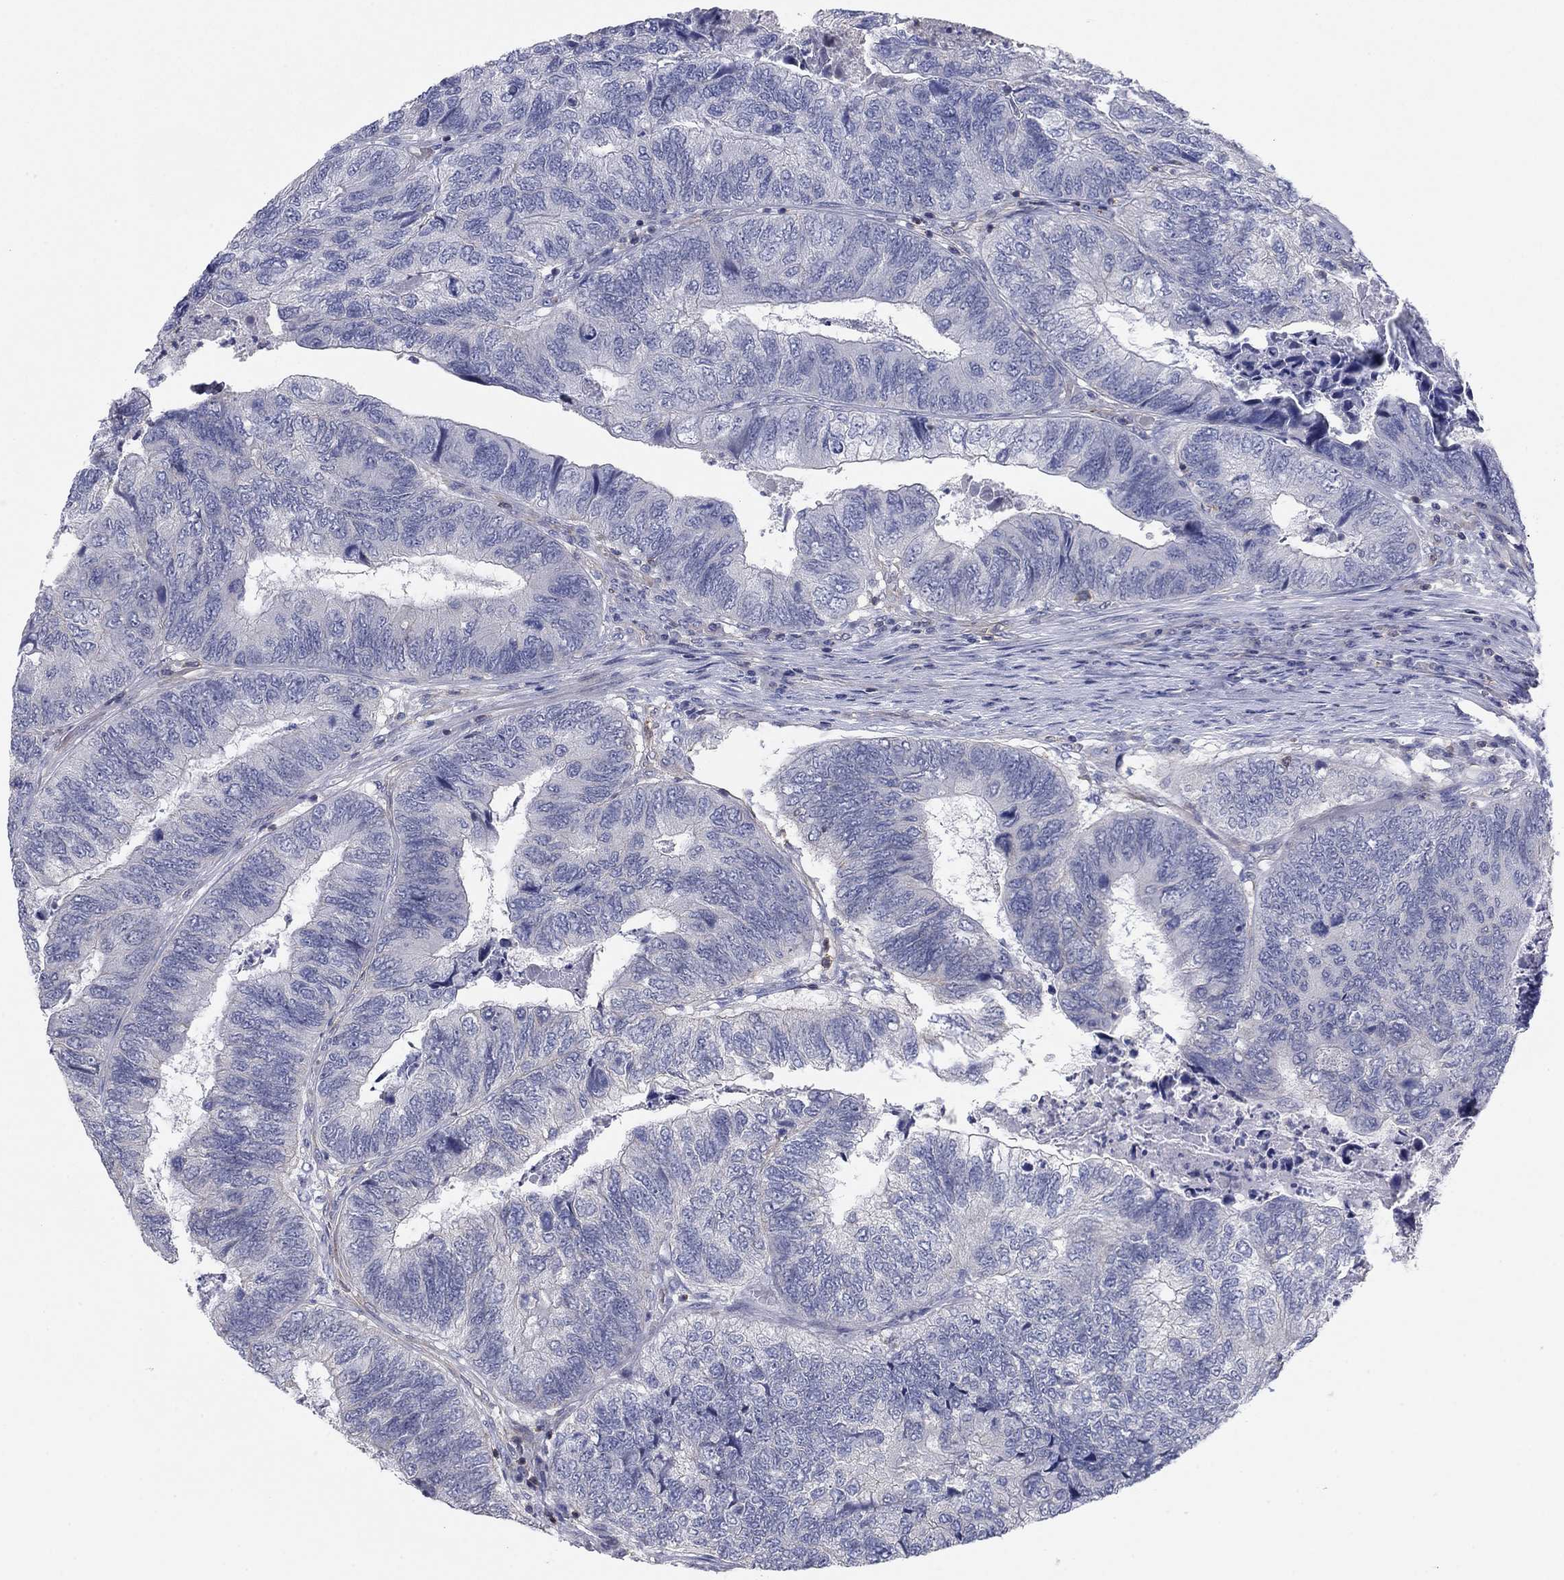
{"staining": {"intensity": "negative", "quantity": "none", "location": "none"}, "tissue": "colorectal cancer", "cell_type": "Tumor cells", "image_type": "cancer", "snomed": [{"axis": "morphology", "description": "Adenocarcinoma, NOS"}, {"axis": "topography", "description": "Colon"}], "caption": "DAB immunohistochemical staining of adenocarcinoma (colorectal) exhibits no significant expression in tumor cells.", "gene": "PSD4", "patient": {"sex": "female", "age": 67}}